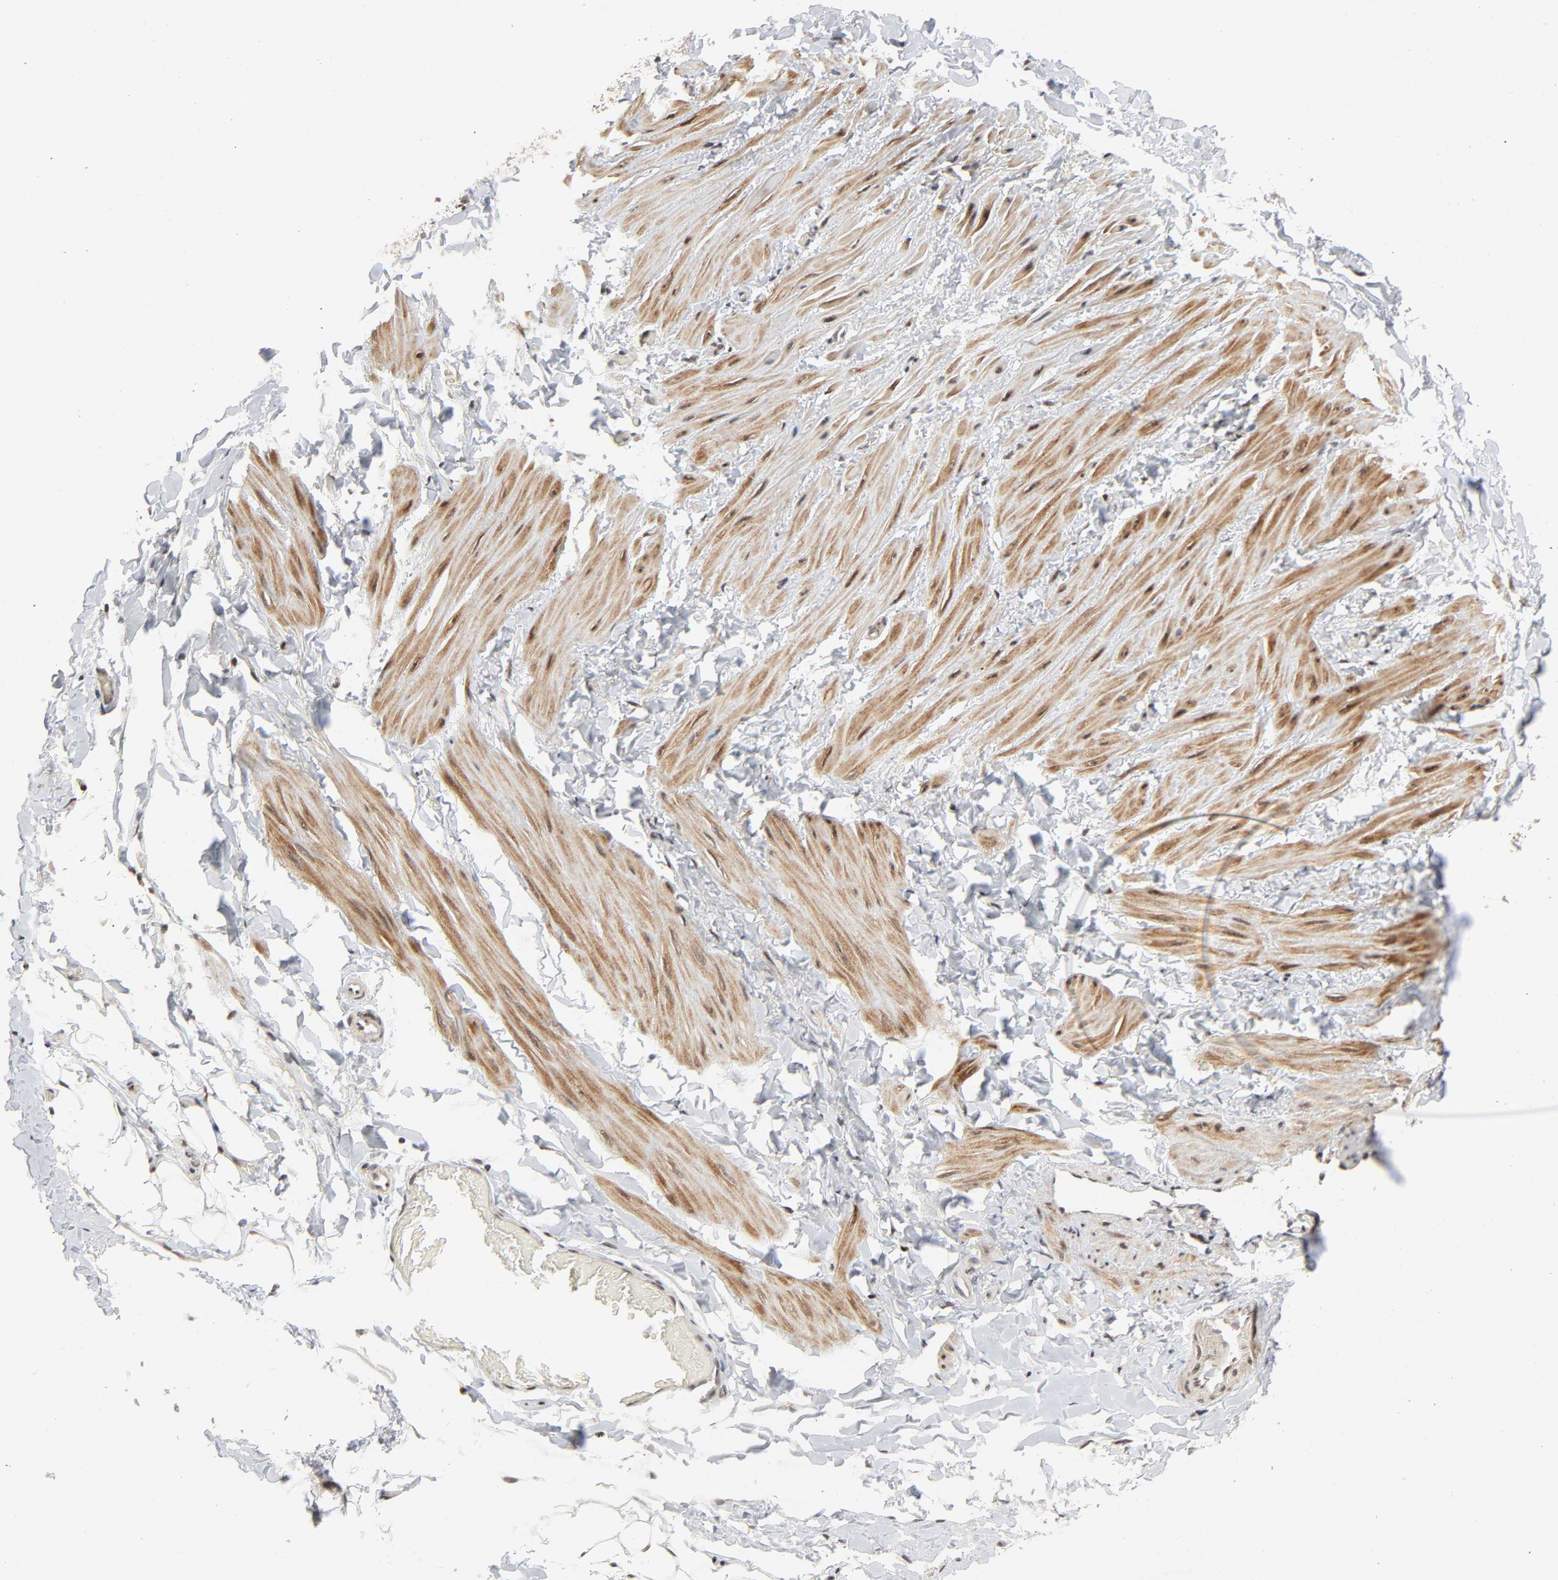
{"staining": {"intensity": "moderate", "quantity": "25%-75%", "location": "nuclear"}, "tissue": "adipose tissue", "cell_type": "Adipocytes", "image_type": "normal", "snomed": [{"axis": "morphology", "description": "Normal tissue, NOS"}, {"axis": "topography", "description": "Soft tissue"}], "caption": "Immunohistochemistry (DAB (3,3'-diaminobenzidine)) staining of benign human adipose tissue exhibits moderate nuclear protein staining in approximately 25%-75% of adipocytes. Nuclei are stained in blue.", "gene": "ZKSCAN8", "patient": {"sex": "male", "age": 26}}